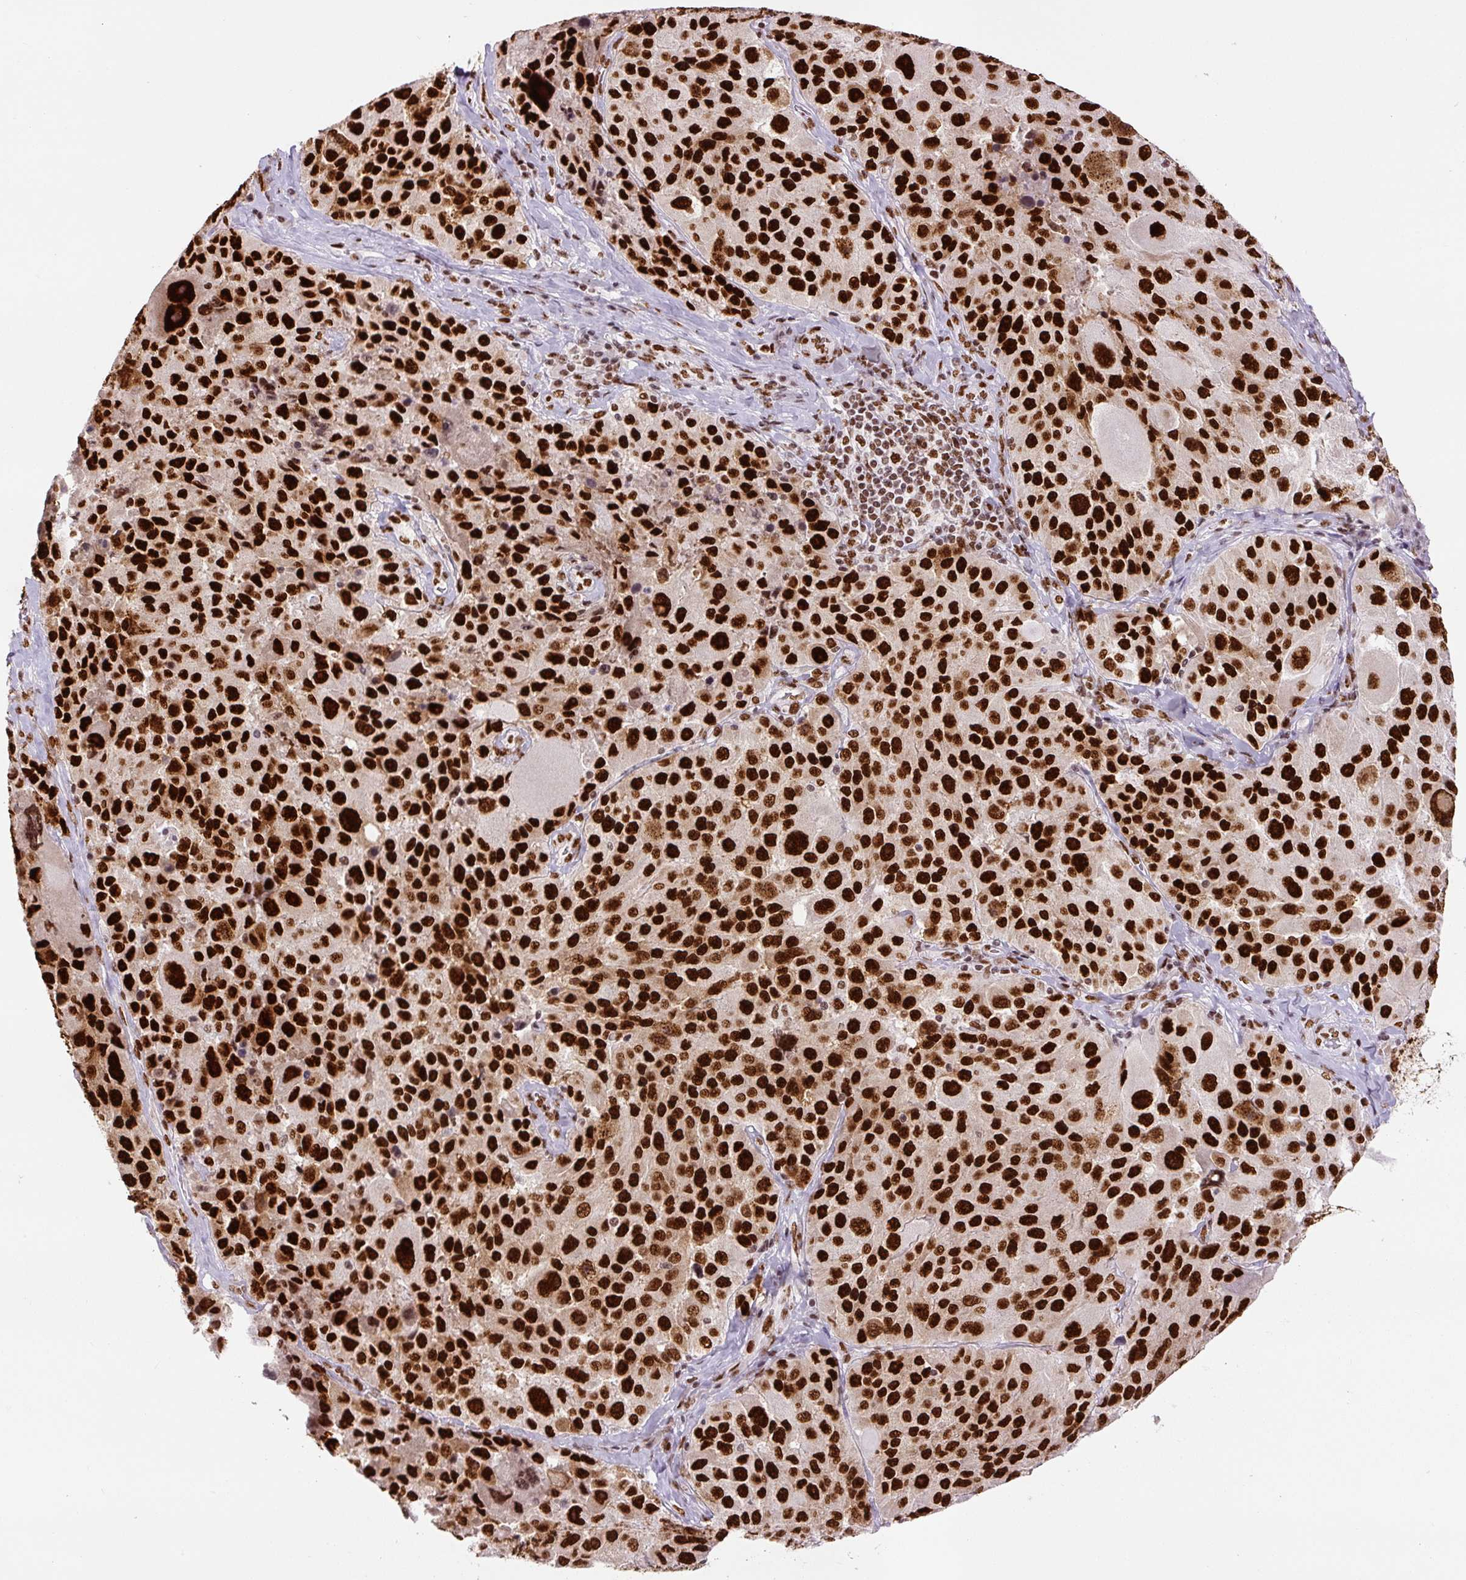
{"staining": {"intensity": "strong", "quantity": ">75%", "location": "nuclear"}, "tissue": "melanoma", "cell_type": "Tumor cells", "image_type": "cancer", "snomed": [{"axis": "morphology", "description": "Malignant melanoma, Metastatic site"}, {"axis": "topography", "description": "Lymph node"}], "caption": "Melanoma stained with a protein marker shows strong staining in tumor cells.", "gene": "FUS", "patient": {"sex": "male", "age": 62}}